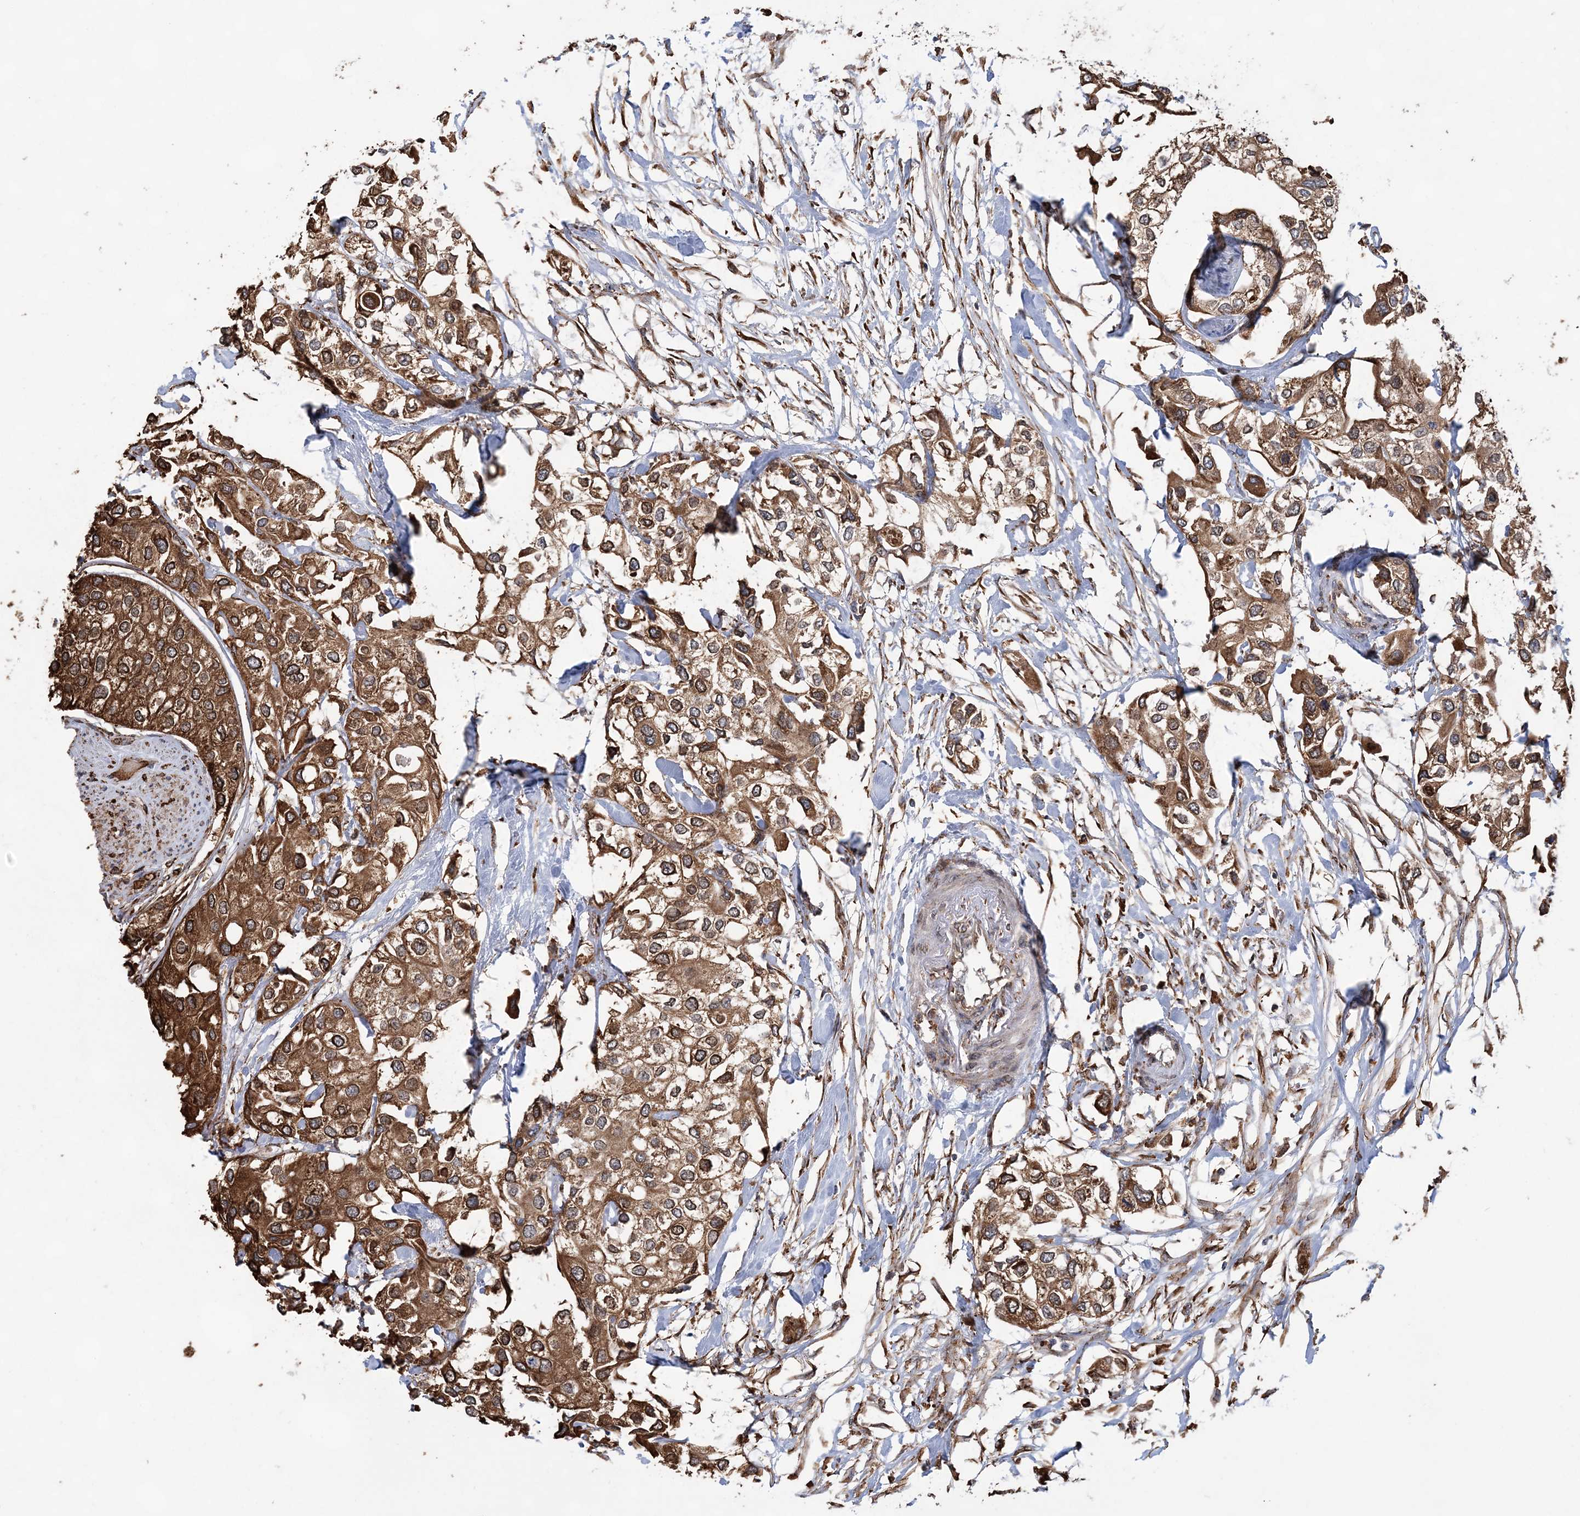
{"staining": {"intensity": "strong", "quantity": ">75%", "location": "cytoplasmic/membranous"}, "tissue": "urothelial cancer", "cell_type": "Tumor cells", "image_type": "cancer", "snomed": [{"axis": "morphology", "description": "Urothelial carcinoma, High grade"}, {"axis": "topography", "description": "Urinary bladder"}], "caption": "The image exhibits immunohistochemical staining of high-grade urothelial carcinoma. There is strong cytoplasmic/membranous staining is identified in about >75% of tumor cells.", "gene": "WDR12", "patient": {"sex": "male", "age": 64}}